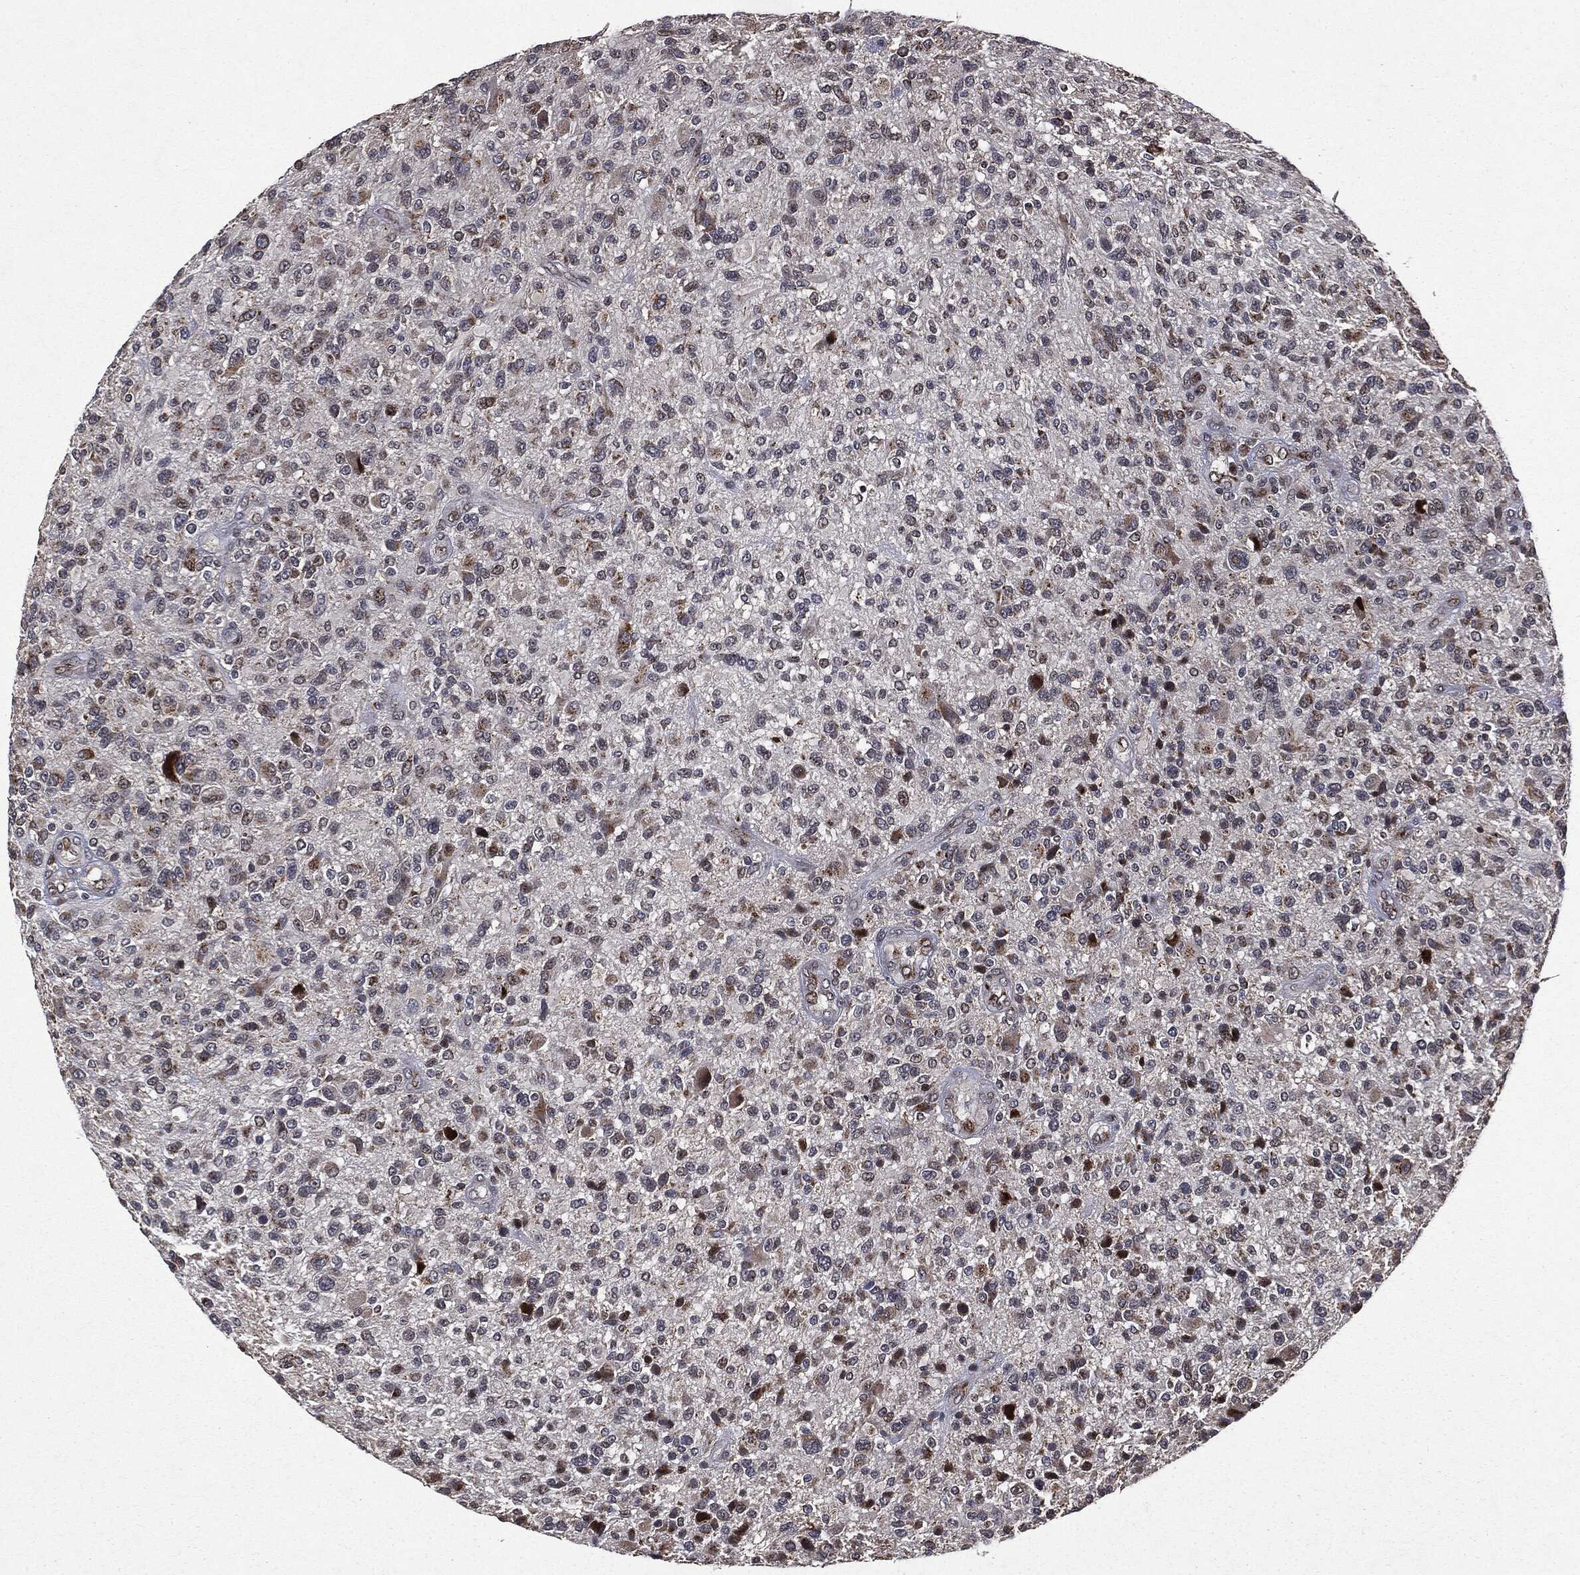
{"staining": {"intensity": "moderate", "quantity": "<25%", "location": "cytoplasmic/membranous"}, "tissue": "glioma", "cell_type": "Tumor cells", "image_type": "cancer", "snomed": [{"axis": "morphology", "description": "Glioma, malignant, High grade"}, {"axis": "topography", "description": "Brain"}], "caption": "The micrograph displays staining of glioma, revealing moderate cytoplasmic/membranous protein staining (brown color) within tumor cells.", "gene": "PLPPR2", "patient": {"sex": "male", "age": 47}}